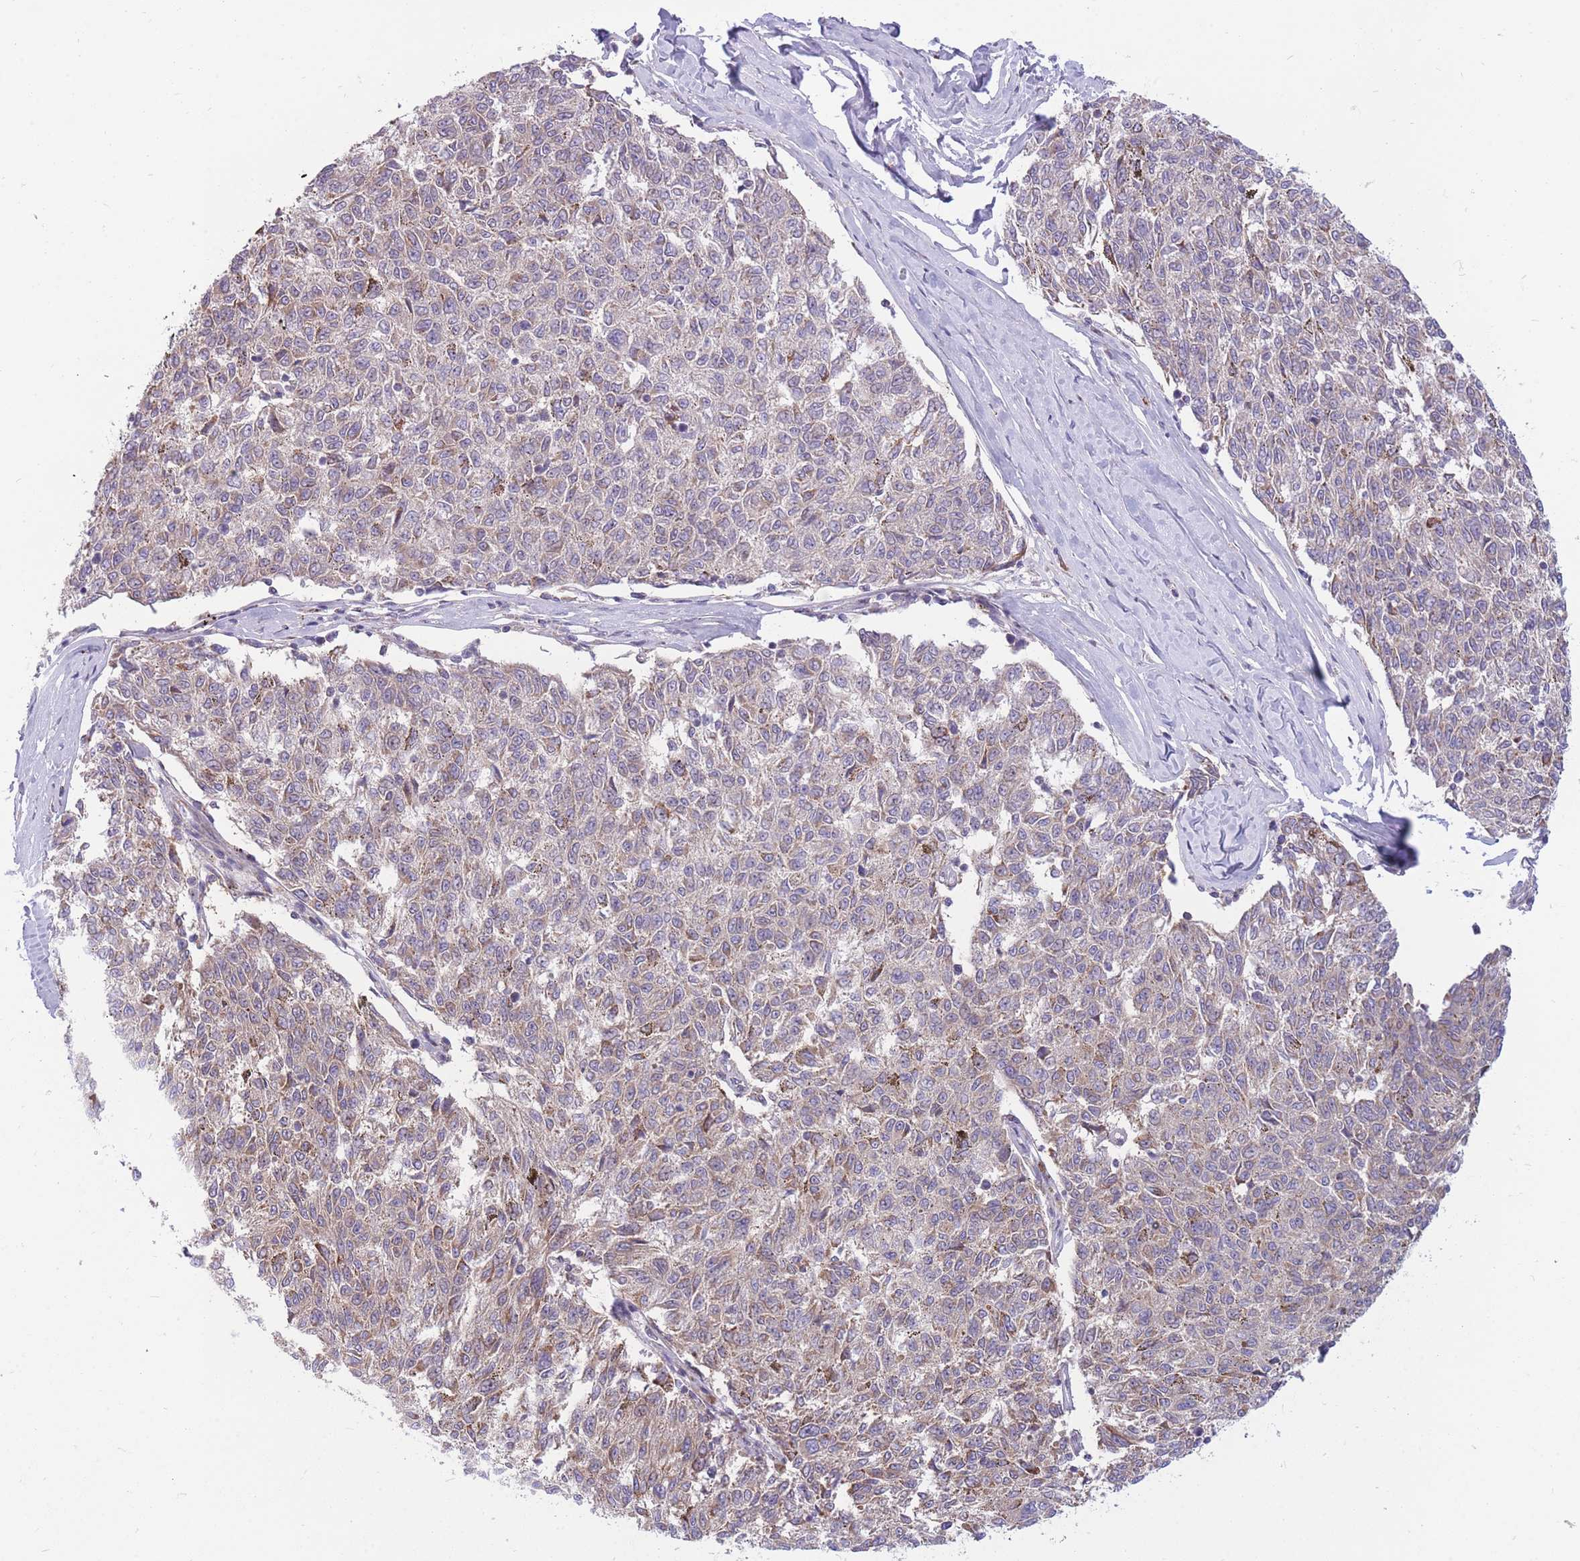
{"staining": {"intensity": "weak", "quantity": "25%-75%", "location": "cytoplasmic/membranous"}, "tissue": "melanoma", "cell_type": "Tumor cells", "image_type": "cancer", "snomed": [{"axis": "morphology", "description": "Malignant melanoma, NOS"}, {"axis": "topography", "description": "Skin"}], "caption": "Malignant melanoma stained with DAB (3,3'-diaminobenzidine) immunohistochemistry demonstrates low levels of weak cytoplasmic/membranous expression in approximately 25%-75% of tumor cells.", "gene": "PCSK1", "patient": {"sex": "female", "age": 72}}